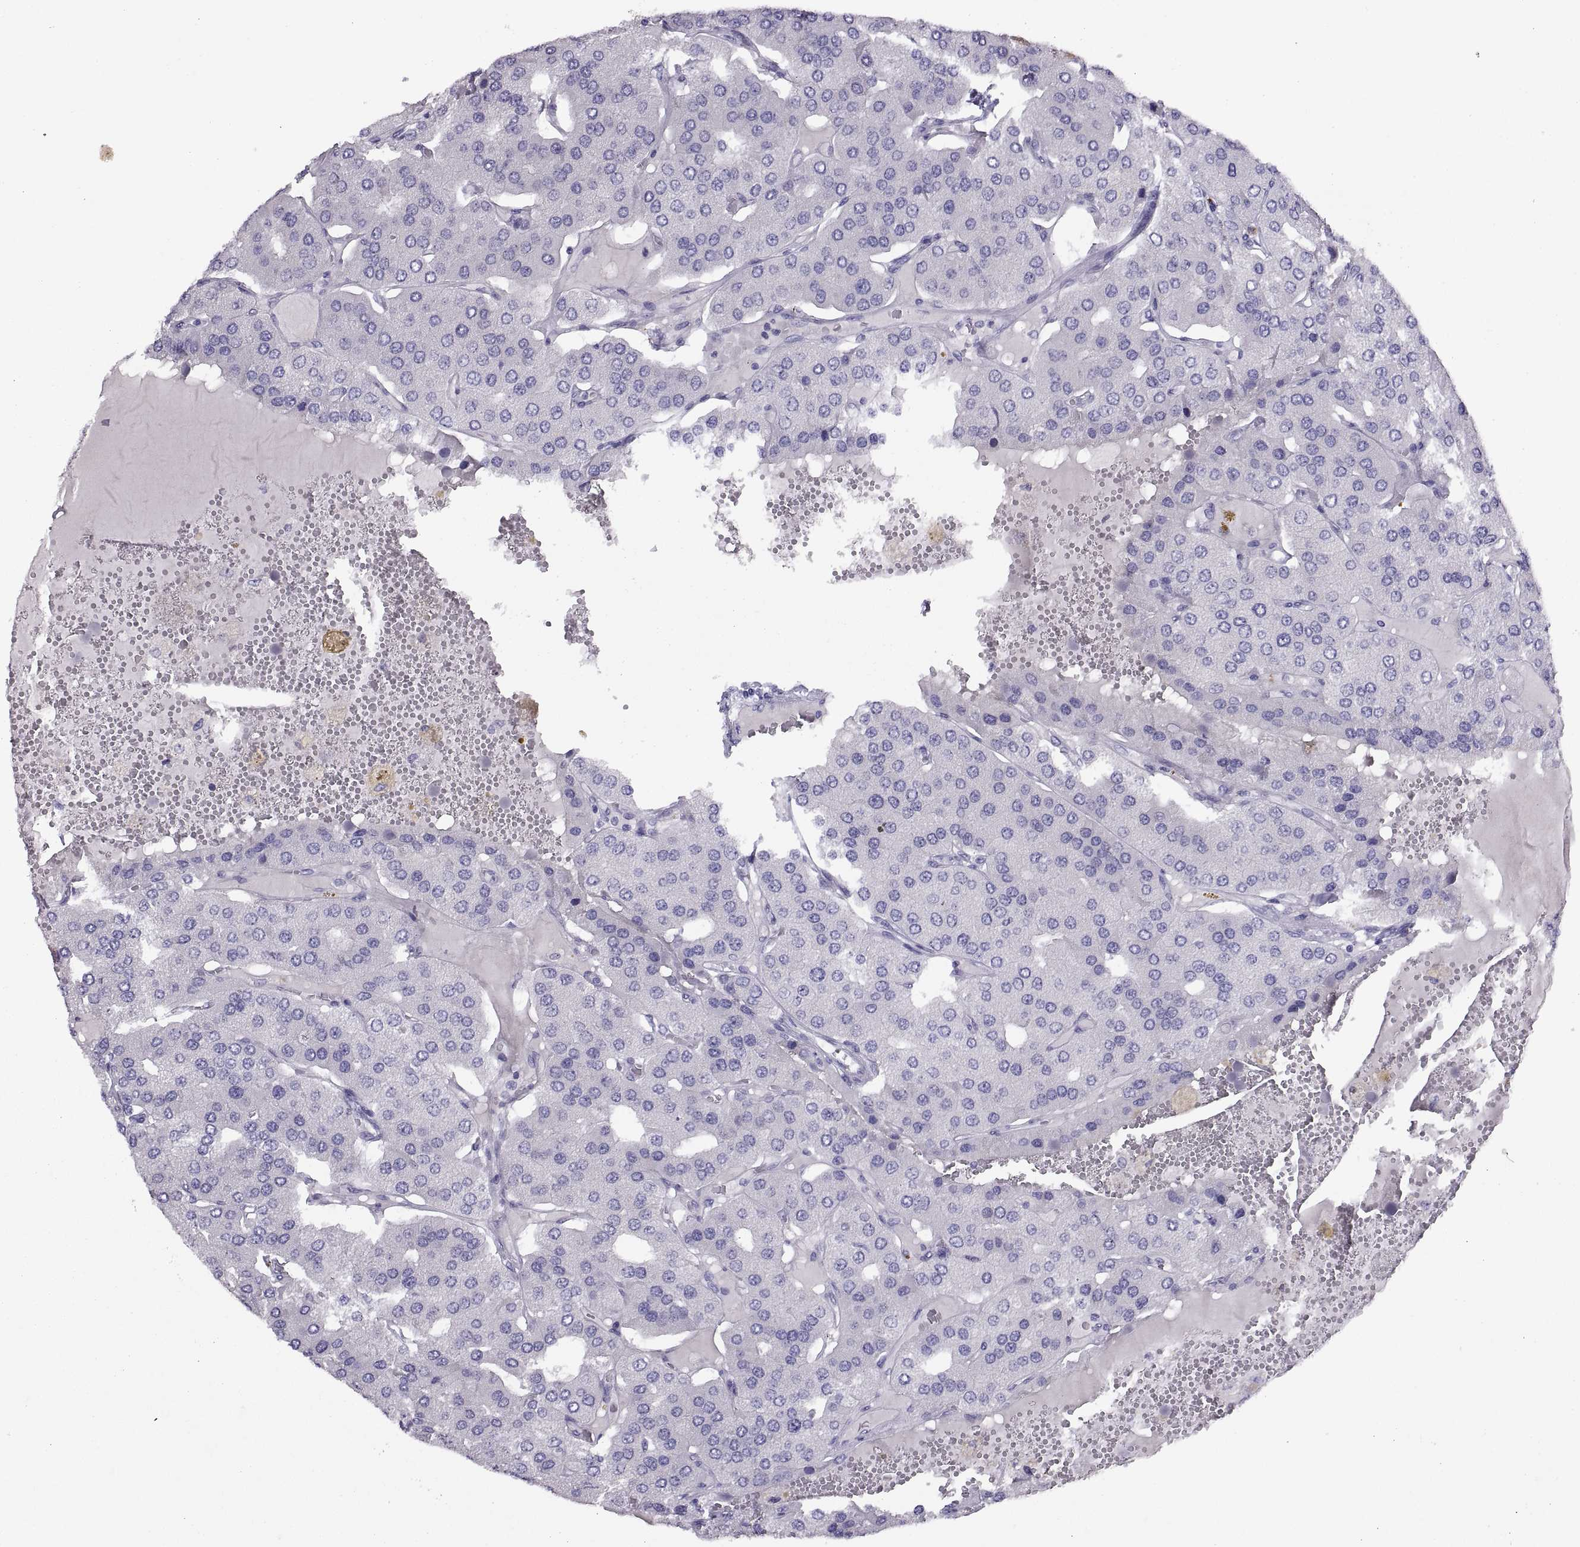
{"staining": {"intensity": "negative", "quantity": "none", "location": "none"}, "tissue": "parathyroid gland", "cell_type": "Glandular cells", "image_type": "normal", "snomed": [{"axis": "morphology", "description": "Normal tissue, NOS"}, {"axis": "morphology", "description": "Adenoma, NOS"}, {"axis": "topography", "description": "Parathyroid gland"}], "caption": "Photomicrograph shows no significant protein staining in glandular cells of unremarkable parathyroid gland. The staining is performed using DAB (3,3'-diaminobenzidine) brown chromogen with nuclei counter-stained in using hematoxylin.", "gene": "RGS20", "patient": {"sex": "female", "age": 86}}